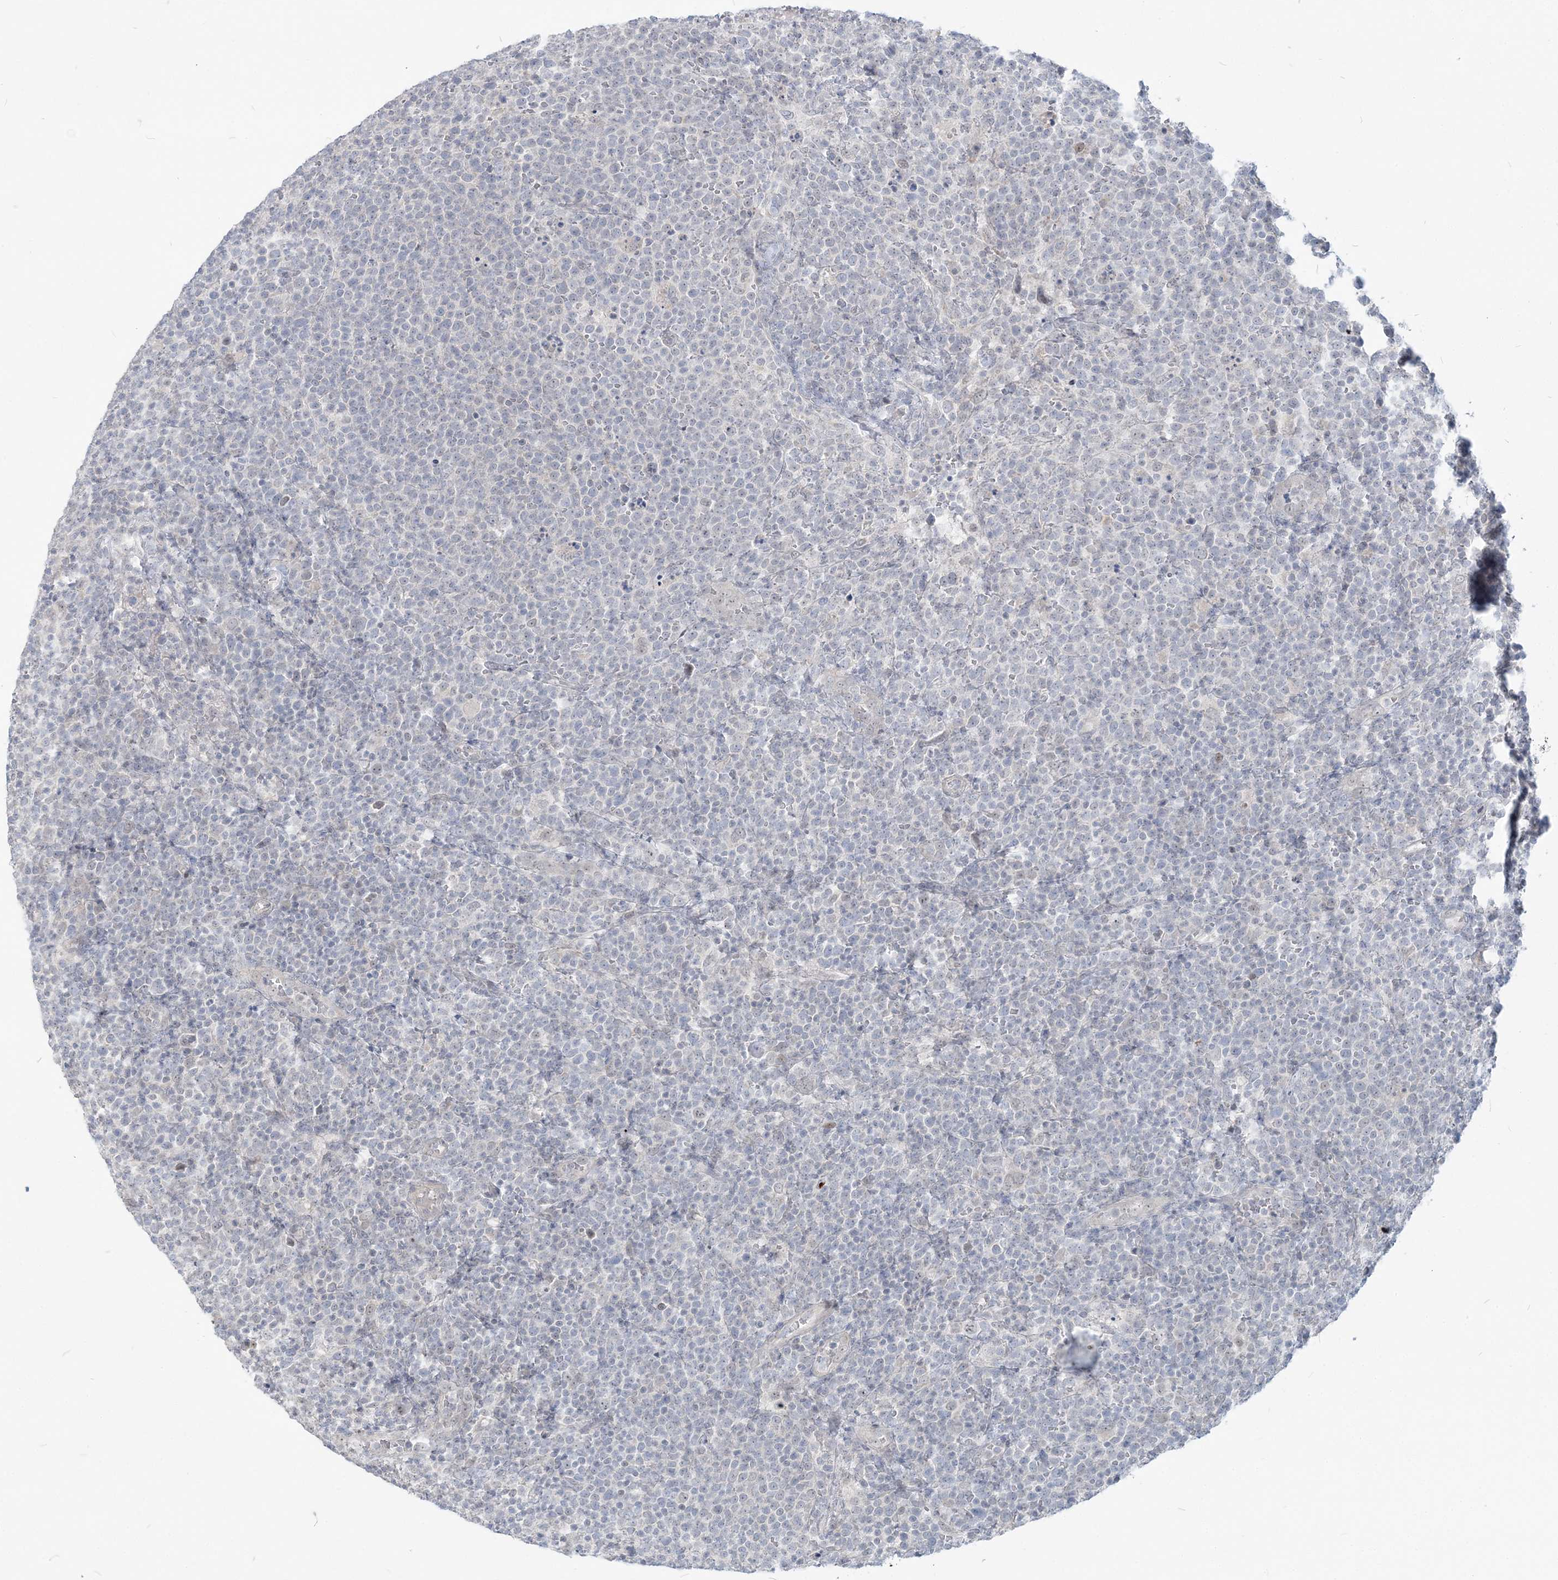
{"staining": {"intensity": "negative", "quantity": "none", "location": "none"}, "tissue": "lymphoma", "cell_type": "Tumor cells", "image_type": "cancer", "snomed": [{"axis": "morphology", "description": "Malignant lymphoma, non-Hodgkin's type, High grade"}, {"axis": "topography", "description": "Lymph node"}], "caption": "Immunohistochemical staining of lymphoma displays no significant expression in tumor cells.", "gene": "SDAD1", "patient": {"sex": "male", "age": 61}}